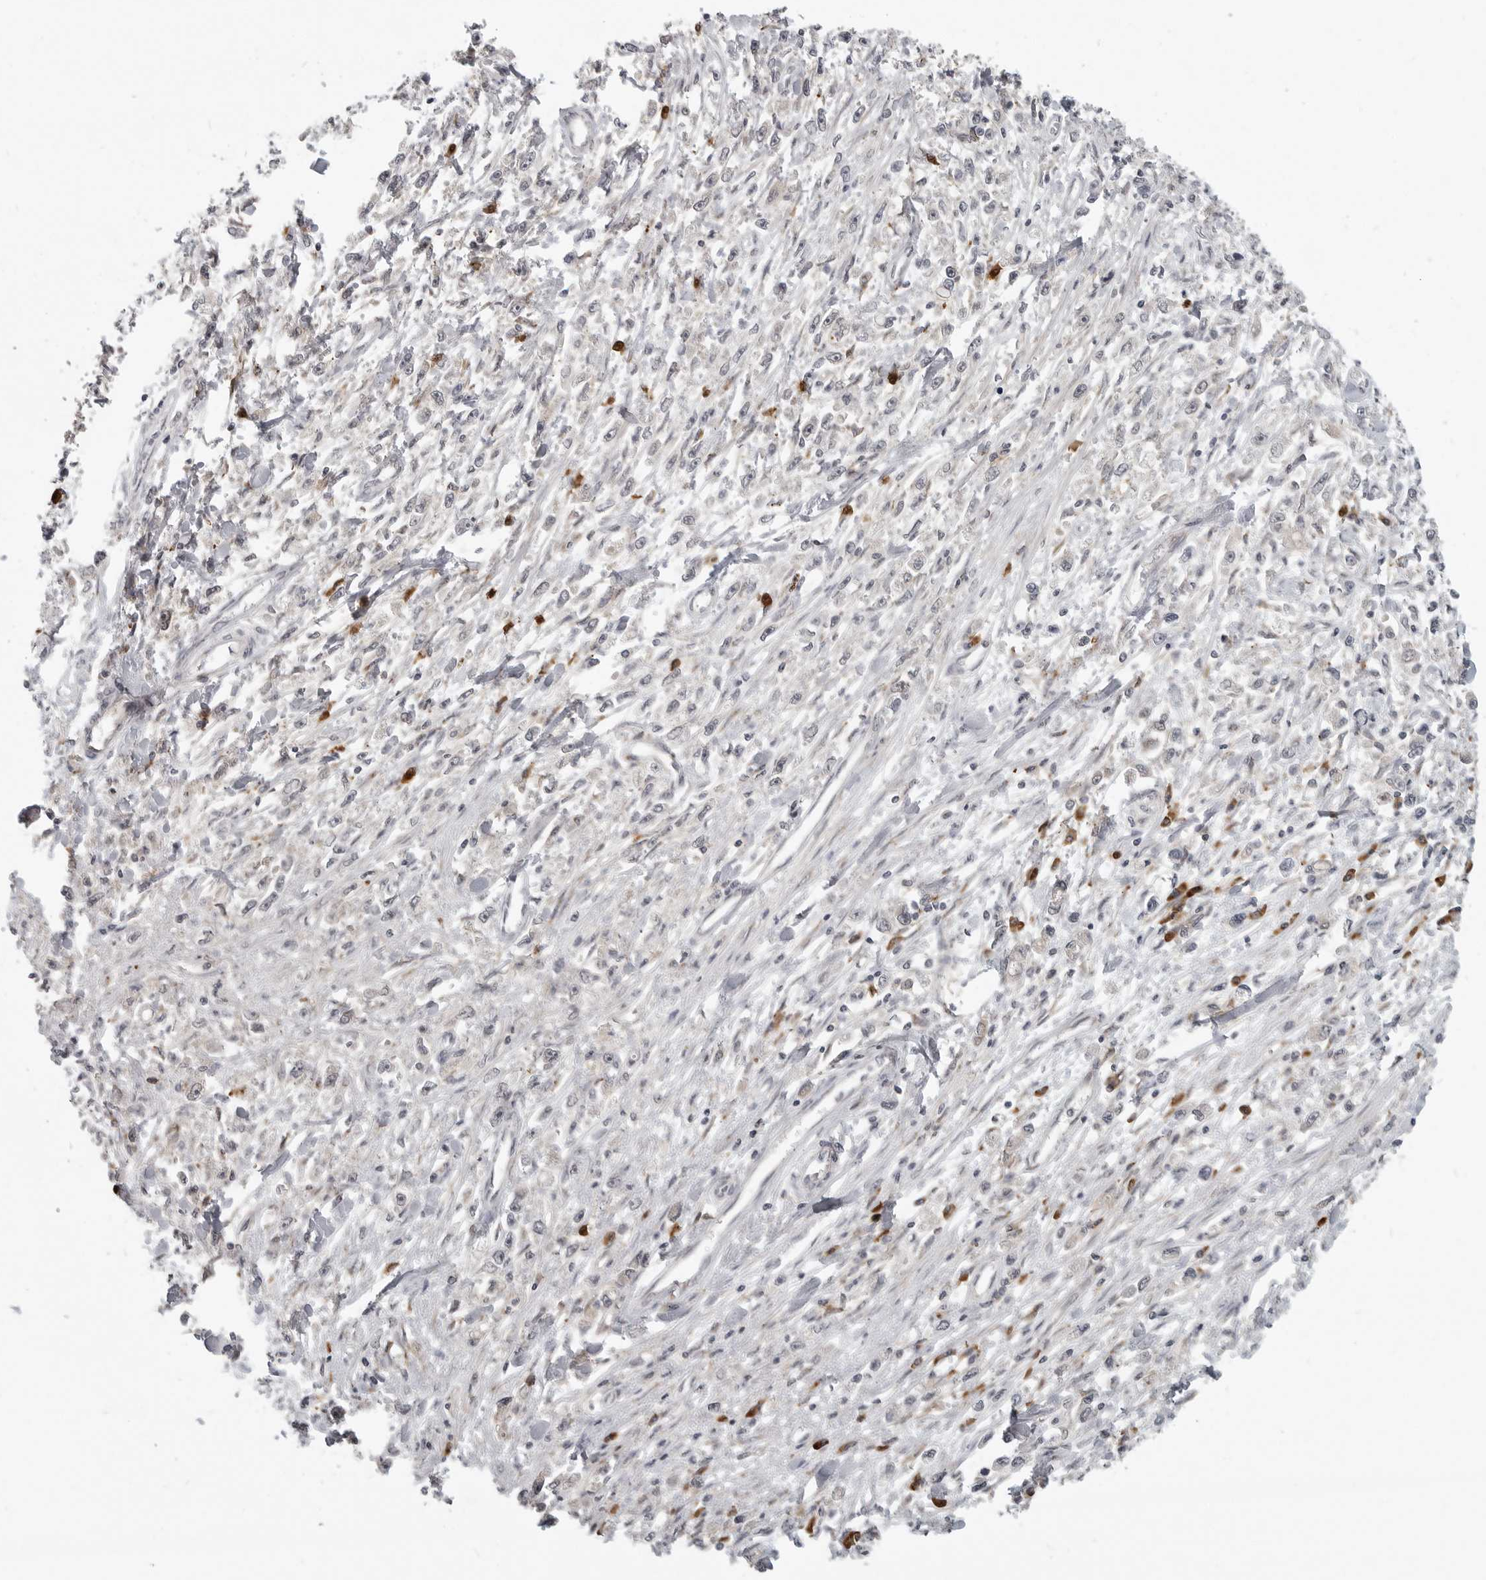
{"staining": {"intensity": "negative", "quantity": "none", "location": "none"}, "tissue": "stomach cancer", "cell_type": "Tumor cells", "image_type": "cancer", "snomed": [{"axis": "morphology", "description": "Adenocarcinoma, NOS"}, {"axis": "topography", "description": "Stomach"}], "caption": "IHC histopathology image of adenocarcinoma (stomach) stained for a protein (brown), which displays no expression in tumor cells.", "gene": "CEP295NL", "patient": {"sex": "female", "age": 59}}